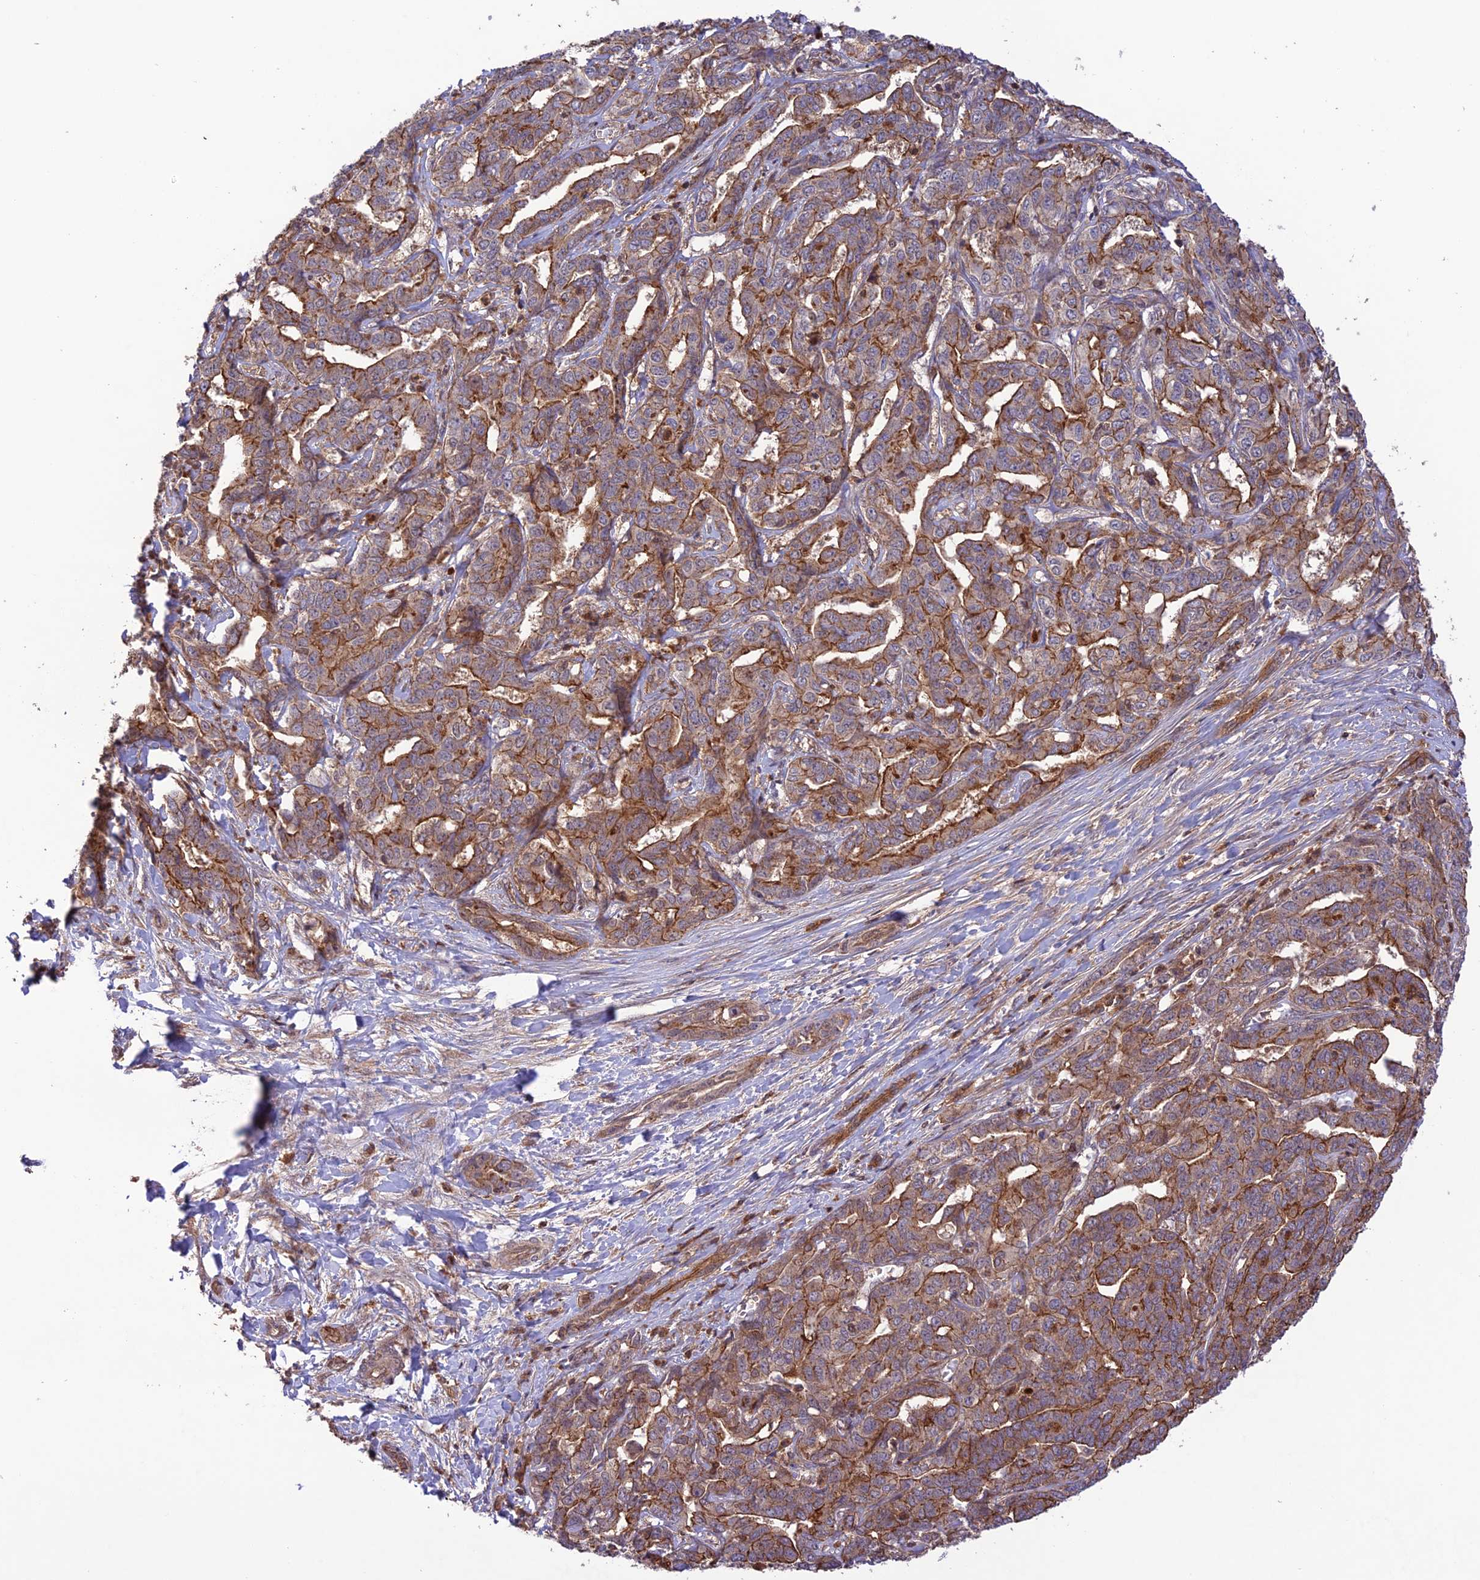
{"staining": {"intensity": "moderate", "quantity": ">75%", "location": "cytoplasmic/membranous"}, "tissue": "liver cancer", "cell_type": "Tumor cells", "image_type": "cancer", "snomed": [{"axis": "morphology", "description": "Cholangiocarcinoma"}, {"axis": "topography", "description": "Liver"}], "caption": "An immunohistochemistry (IHC) micrograph of tumor tissue is shown. Protein staining in brown labels moderate cytoplasmic/membranous positivity in cholangiocarcinoma (liver) within tumor cells. (IHC, brightfield microscopy, high magnification).", "gene": "FCHSD1", "patient": {"sex": "male", "age": 59}}